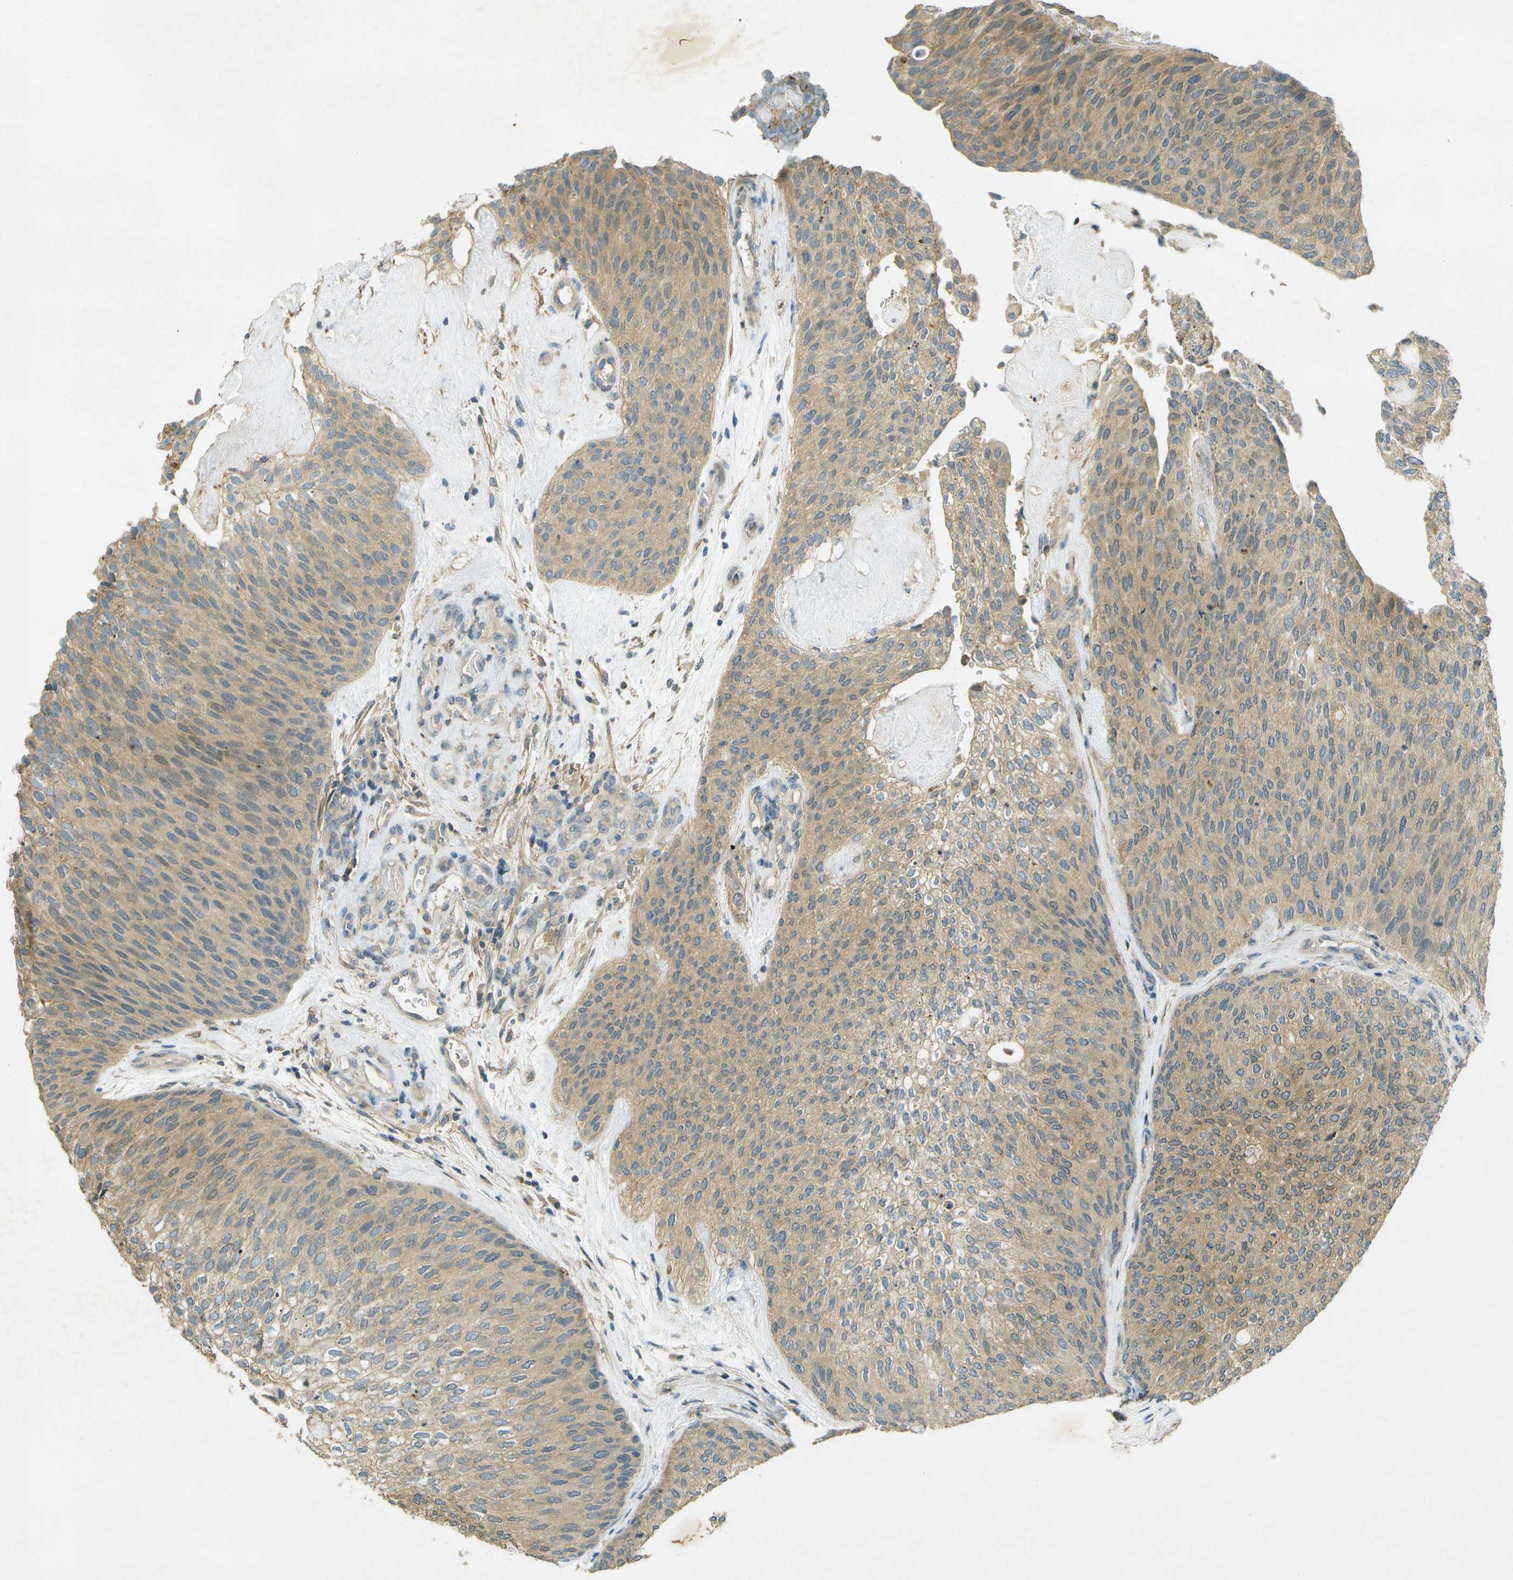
{"staining": {"intensity": "moderate", "quantity": ">75%", "location": "cytoplasmic/membranous"}, "tissue": "urothelial cancer", "cell_type": "Tumor cells", "image_type": "cancer", "snomed": [{"axis": "morphology", "description": "Urothelial carcinoma, Low grade"}, {"axis": "topography", "description": "Urinary bladder"}], "caption": "Protein positivity by immunohistochemistry exhibits moderate cytoplasmic/membranous staining in about >75% of tumor cells in urothelial cancer. Nuclei are stained in blue.", "gene": "NUDT4", "patient": {"sex": "female", "age": 79}}